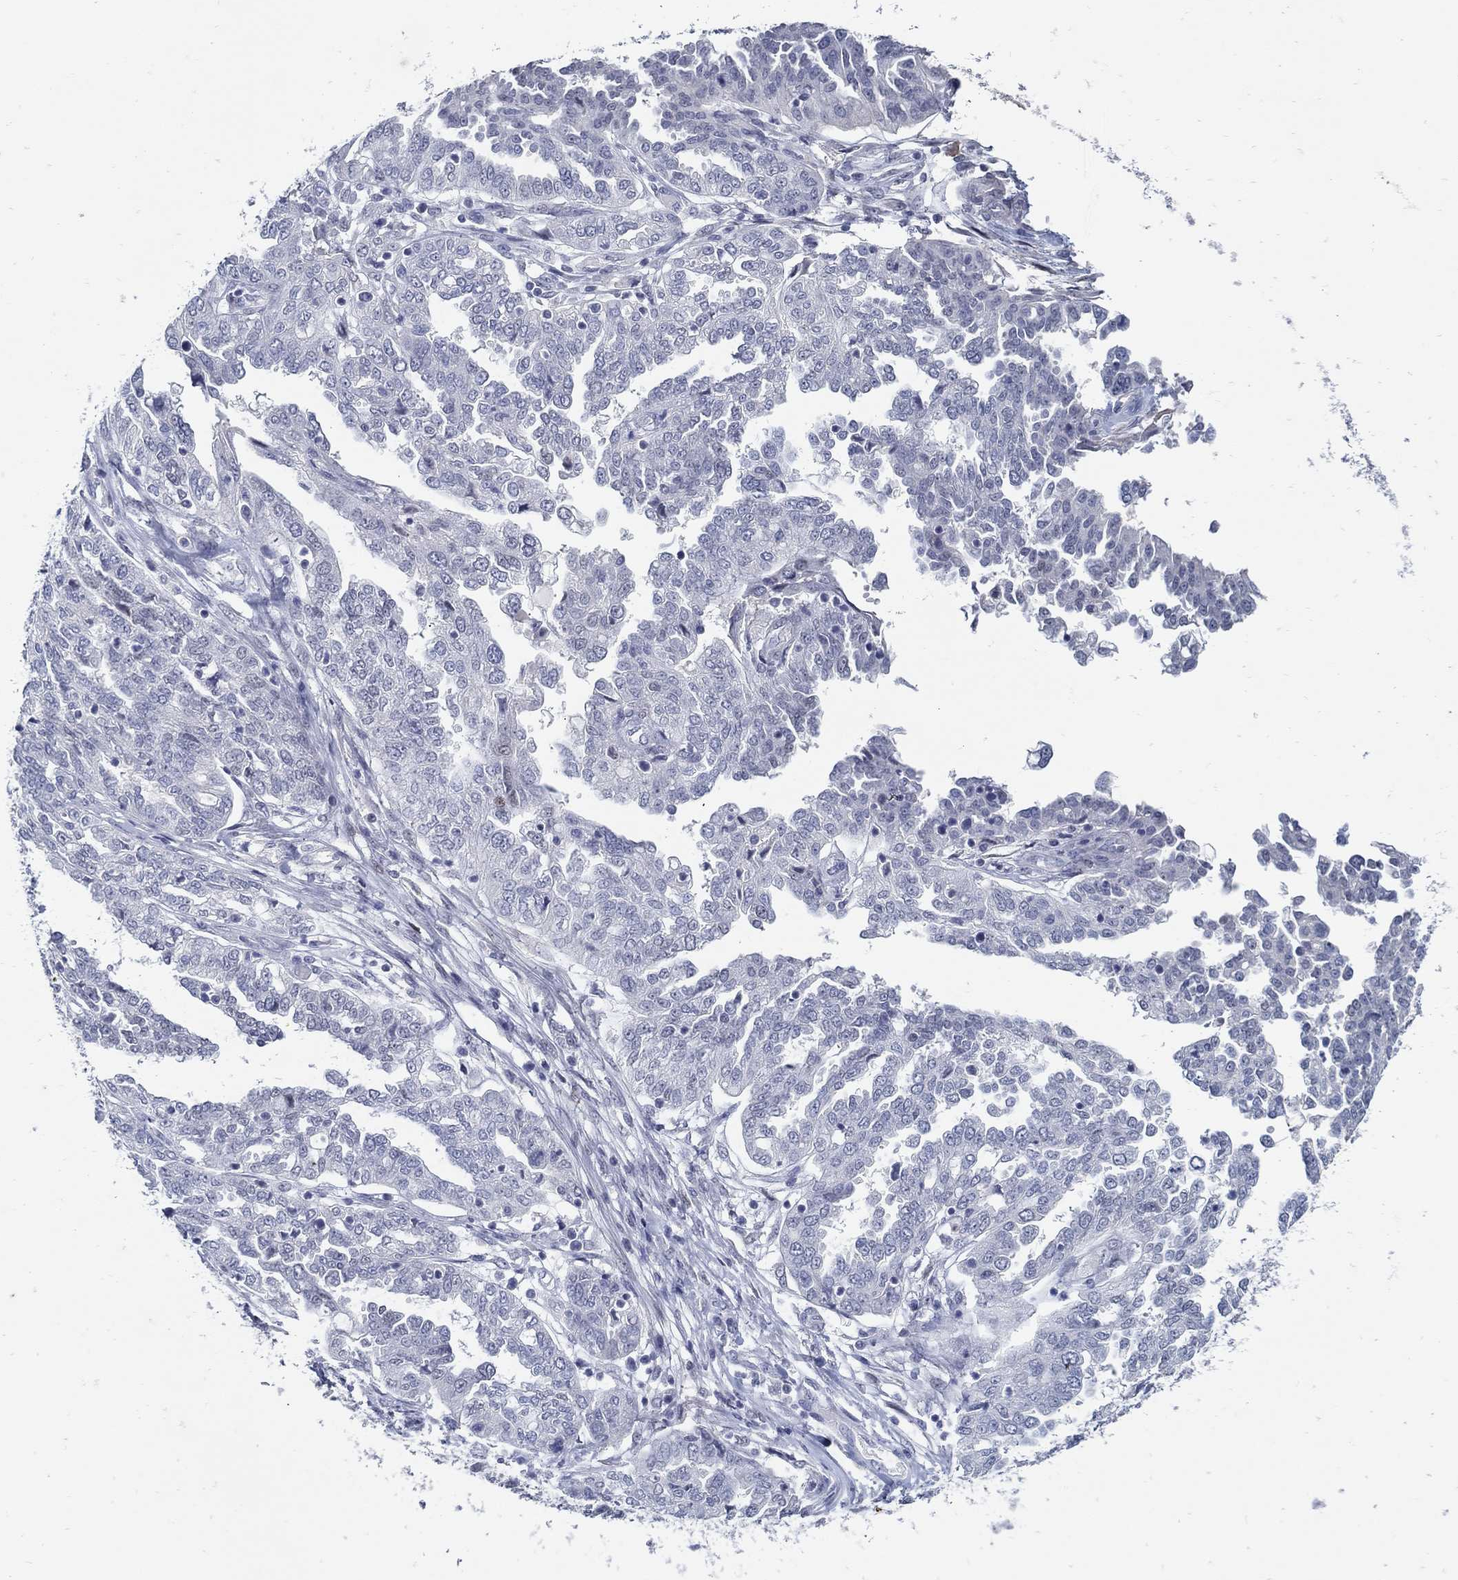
{"staining": {"intensity": "negative", "quantity": "none", "location": "none"}, "tissue": "ovarian cancer", "cell_type": "Tumor cells", "image_type": "cancer", "snomed": [{"axis": "morphology", "description": "Cystadenocarcinoma, serous, NOS"}, {"axis": "topography", "description": "Ovary"}], "caption": "This image is of serous cystadenocarcinoma (ovarian) stained with IHC to label a protein in brown with the nuclei are counter-stained blue. There is no staining in tumor cells.", "gene": "USP29", "patient": {"sex": "female", "age": 67}}